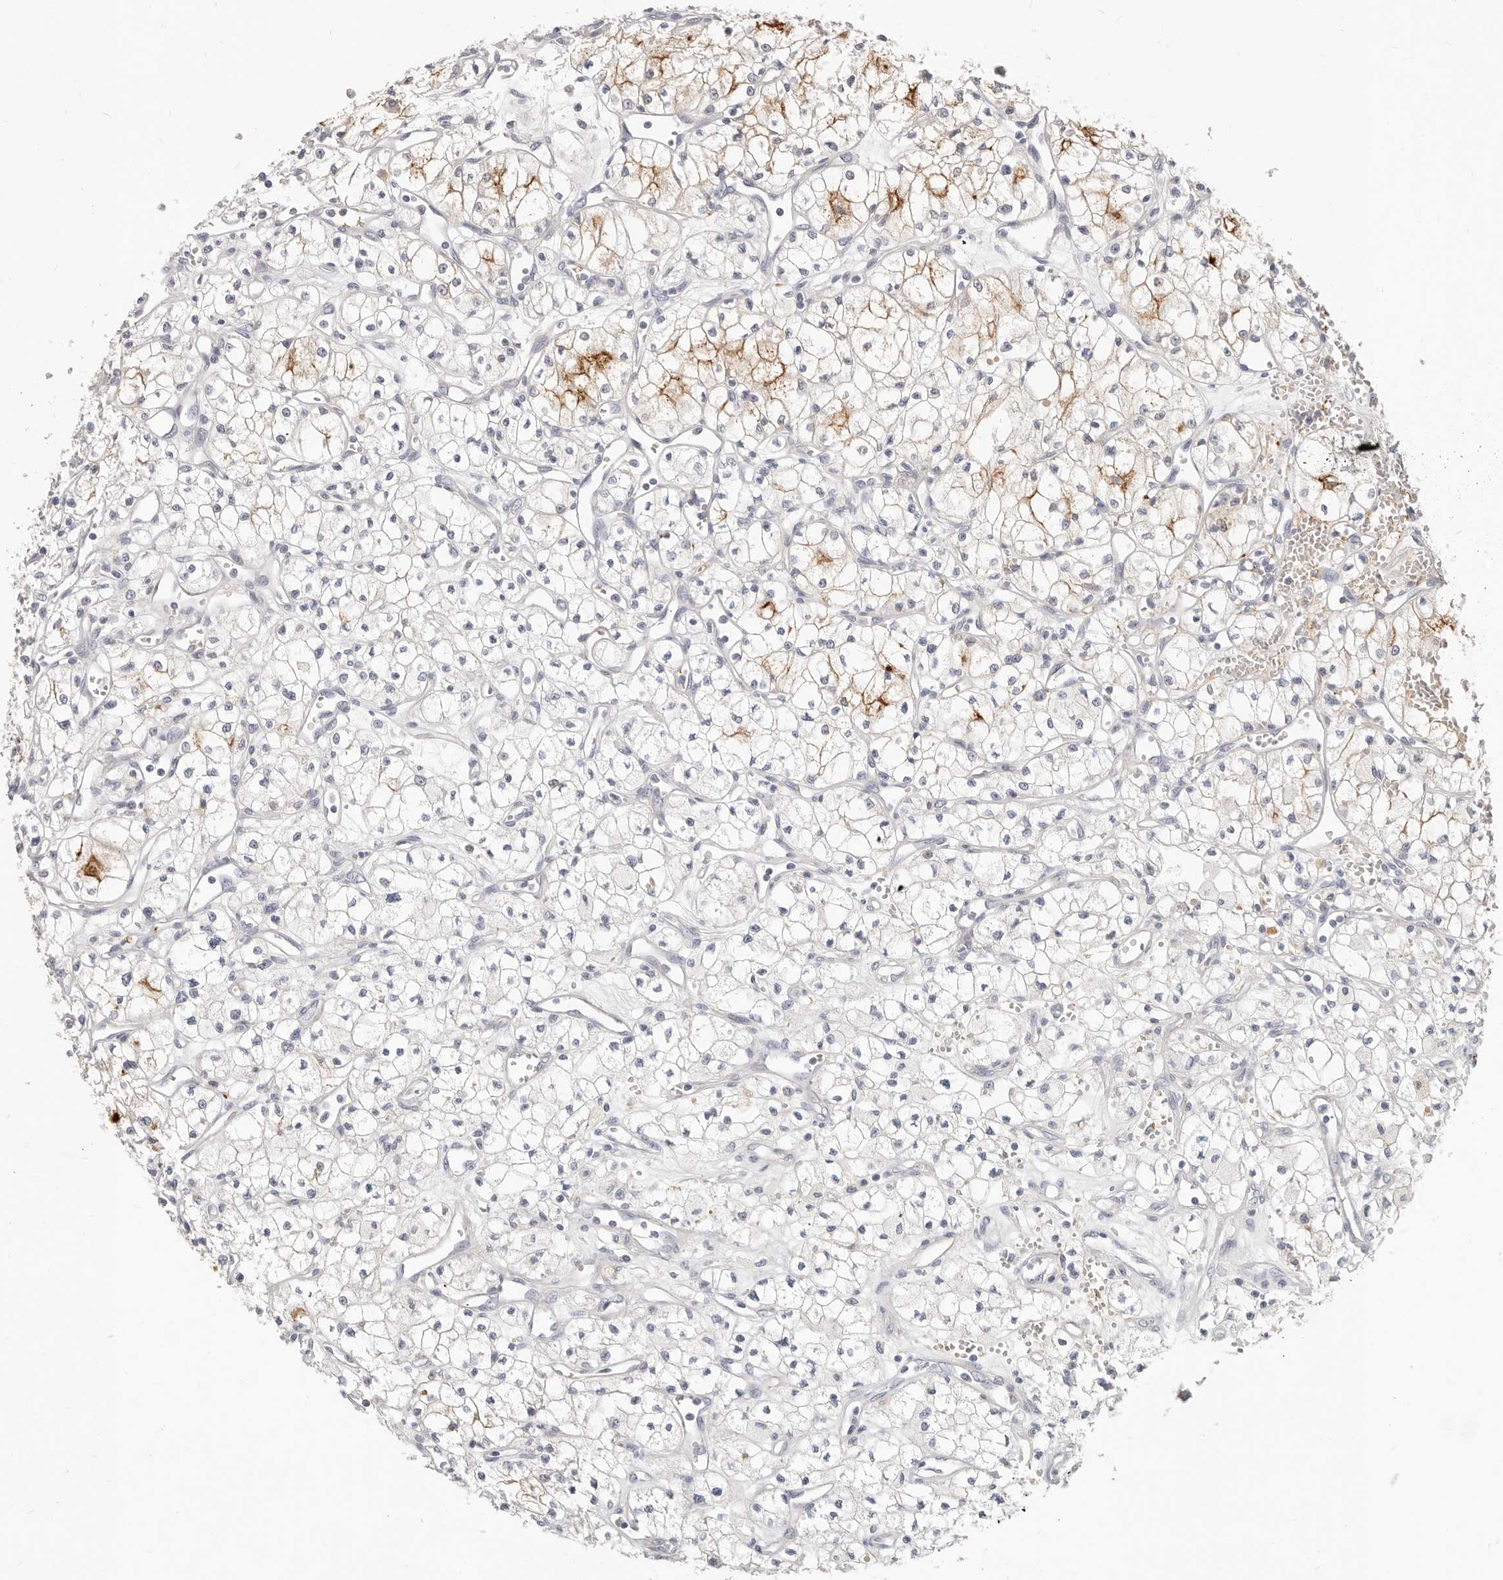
{"staining": {"intensity": "moderate", "quantity": "<25%", "location": "cytoplasmic/membranous"}, "tissue": "renal cancer", "cell_type": "Tumor cells", "image_type": "cancer", "snomed": [{"axis": "morphology", "description": "Adenocarcinoma, NOS"}, {"axis": "topography", "description": "Kidney"}], "caption": "Renal adenocarcinoma stained with DAB (3,3'-diaminobenzidine) IHC shows low levels of moderate cytoplasmic/membranous expression in approximately <25% of tumor cells.", "gene": "TMEM63B", "patient": {"sex": "male", "age": 59}}